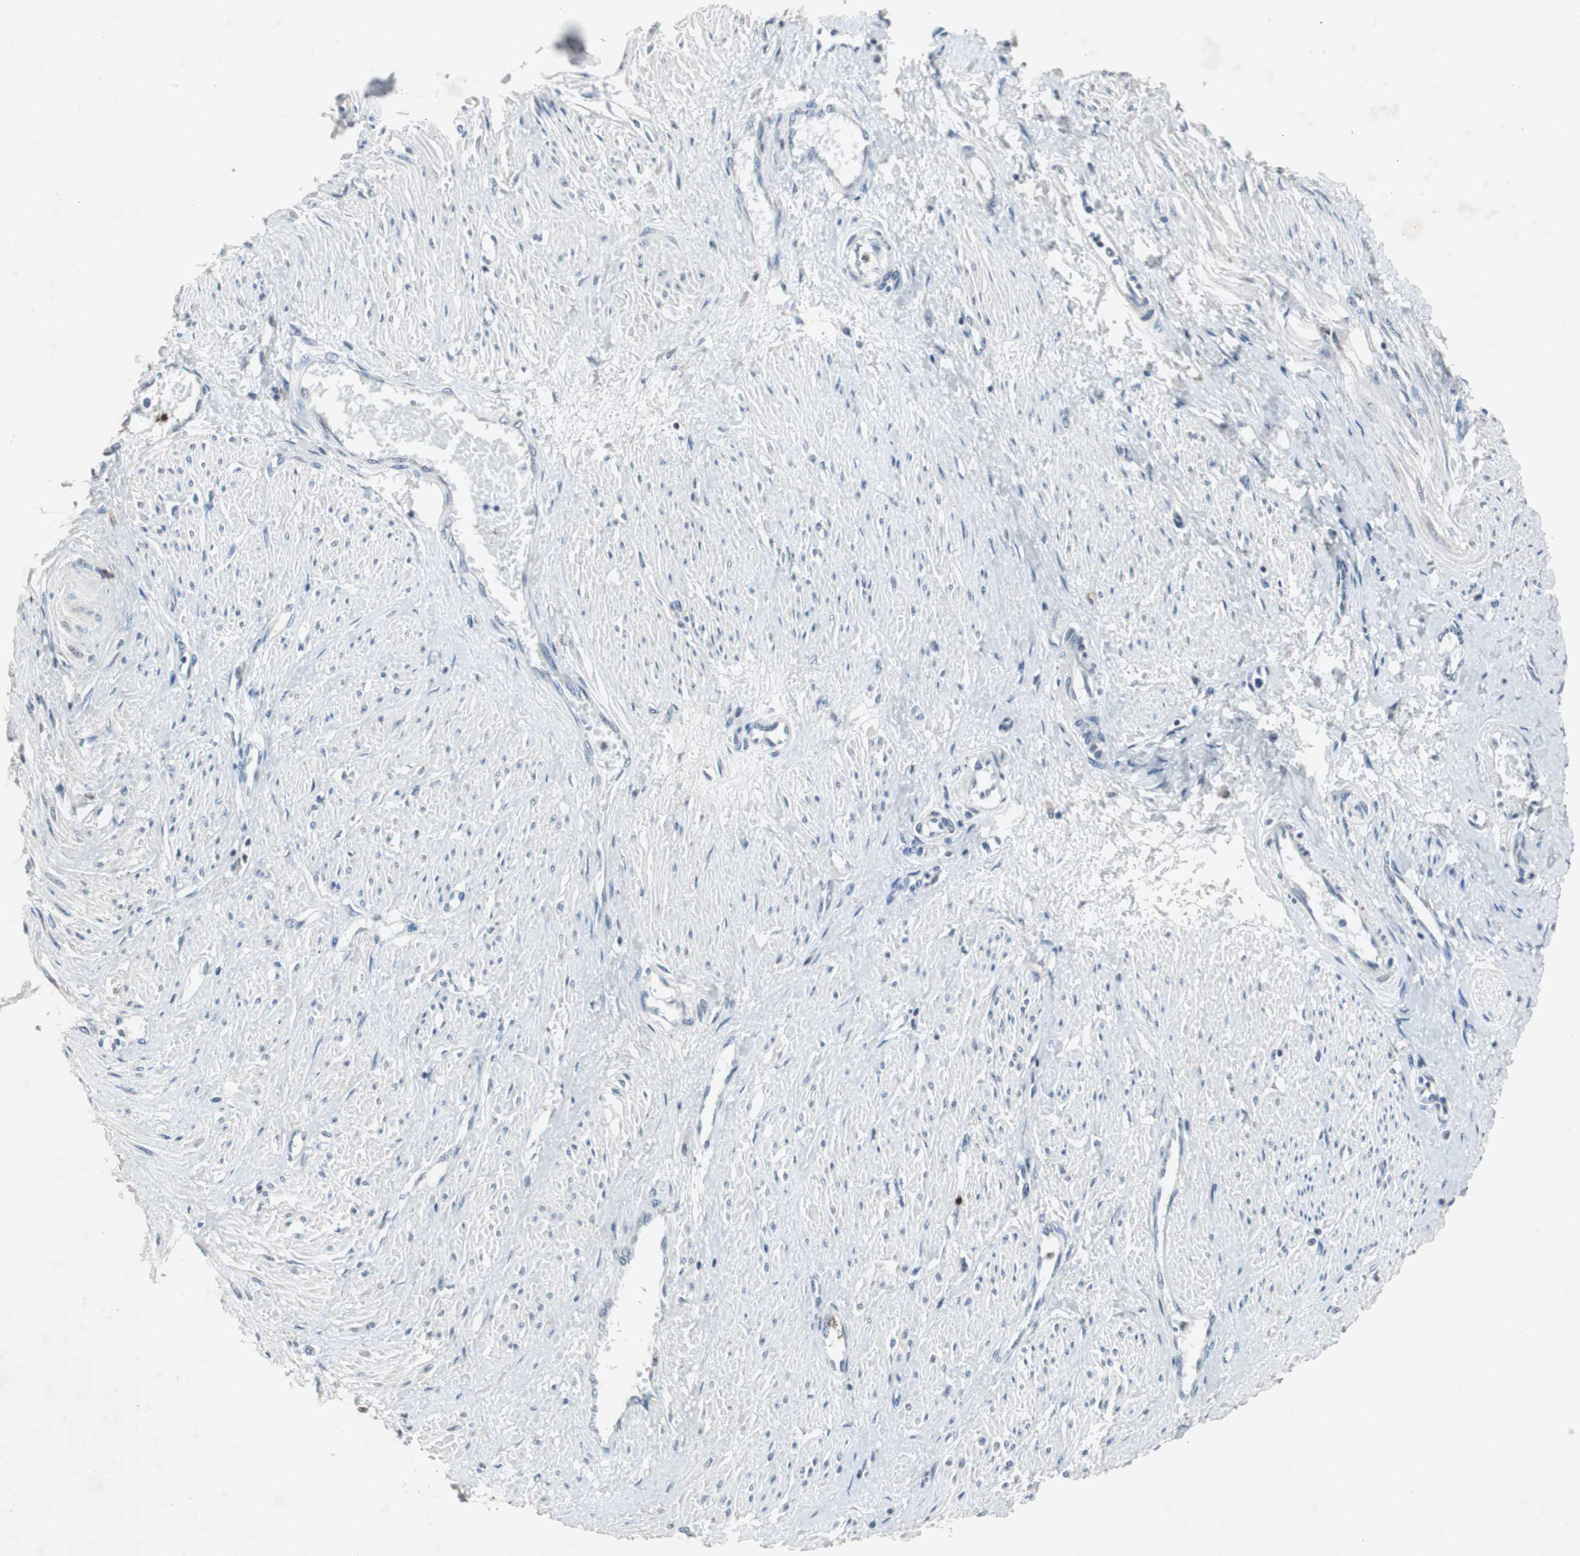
{"staining": {"intensity": "negative", "quantity": "none", "location": "none"}, "tissue": "smooth muscle", "cell_type": "Smooth muscle cells", "image_type": "normal", "snomed": [{"axis": "morphology", "description": "Normal tissue, NOS"}, {"axis": "topography", "description": "Smooth muscle"}, {"axis": "topography", "description": "Uterus"}], "caption": "A high-resolution photomicrograph shows immunohistochemistry staining of normal smooth muscle, which displays no significant positivity in smooth muscle cells. (IHC, brightfield microscopy, high magnification).", "gene": "ADNP2", "patient": {"sex": "female", "age": 39}}